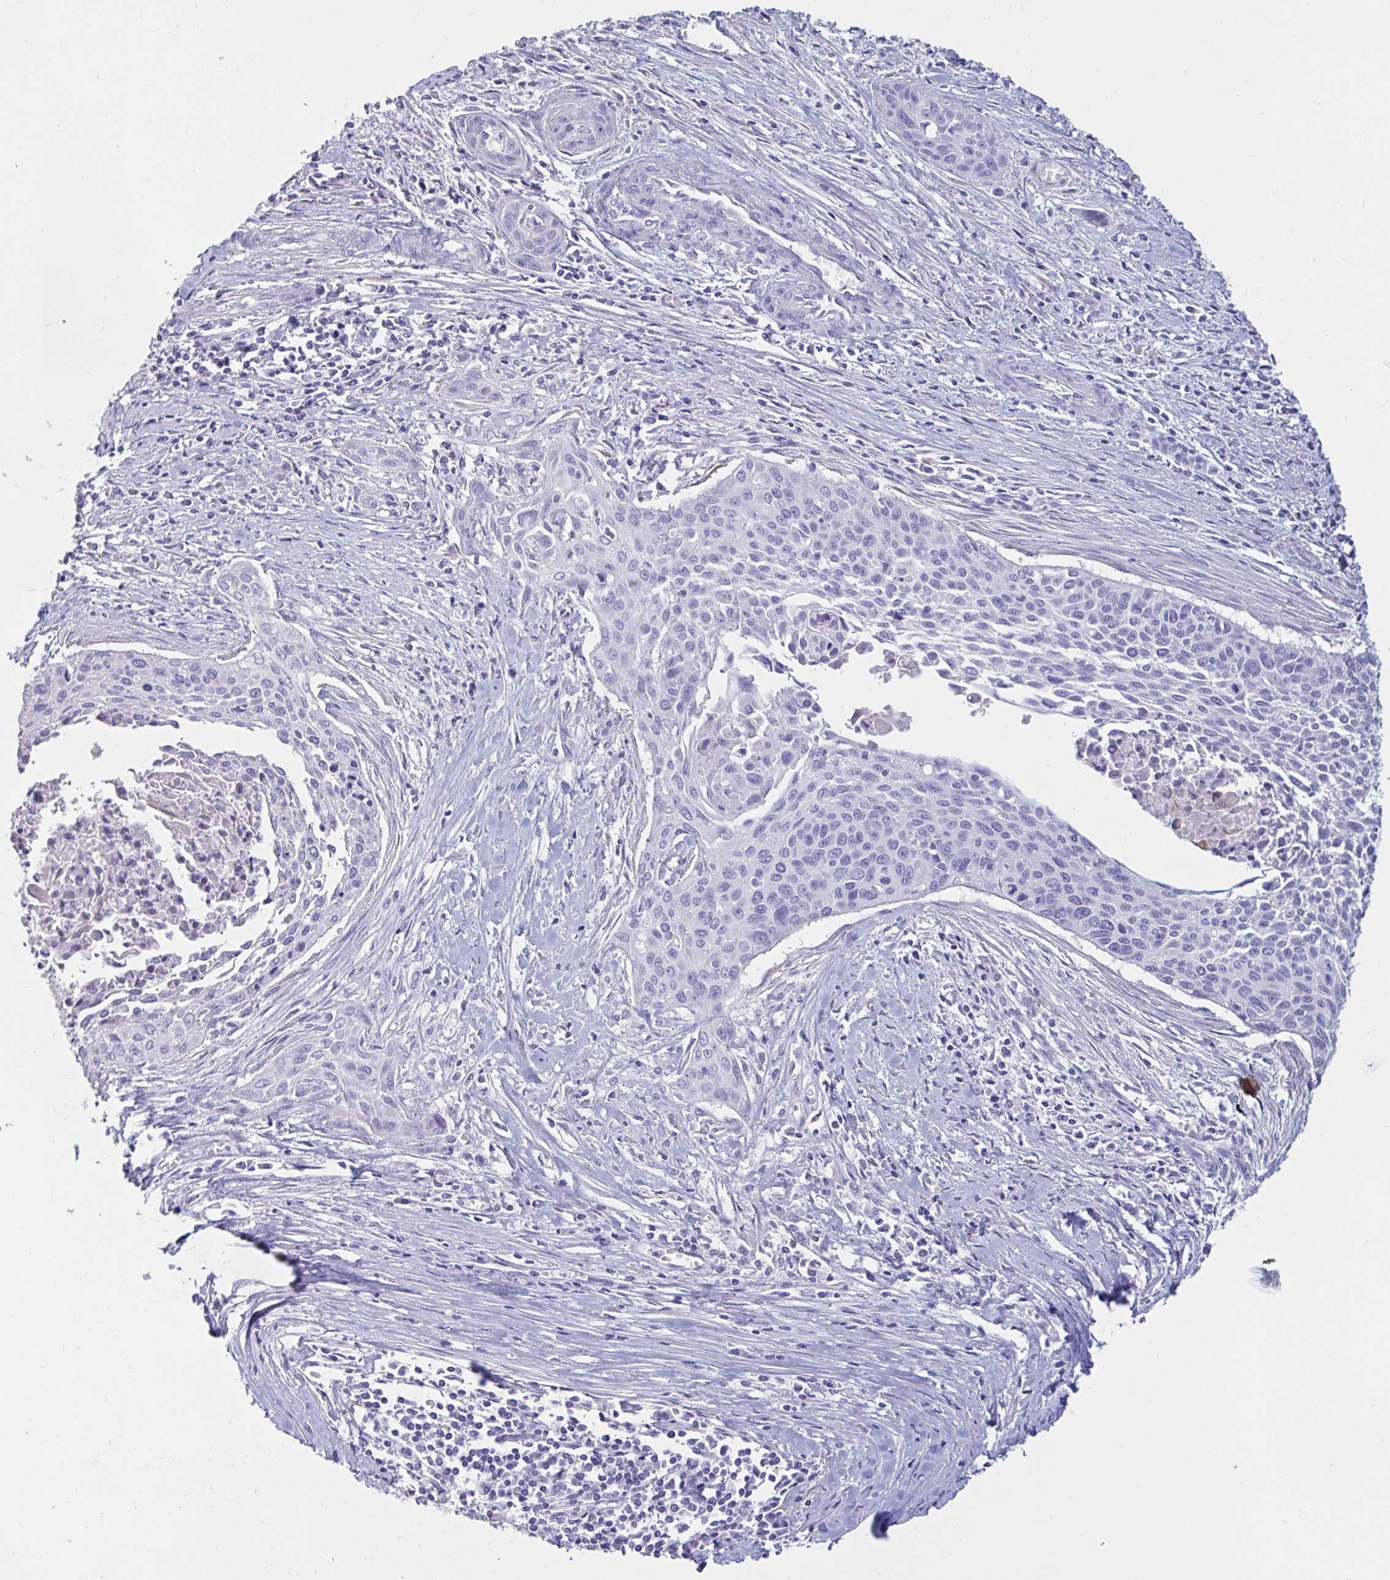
{"staining": {"intensity": "negative", "quantity": "none", "location": "none"}, "tissue": "cervical cancer", "cell_type": "Tumor cells", "image_type": "cancer", "snomed": [{"axis": "morphology", "description": "Squamous cell carcinoma, NOS"}, {"axis": "topography", "description": "Cervix"}], "caption": "High magnification brightfield microscopy of cervical cancer (squamous cell carcinoma) stained with DAB (3,3'-diaminobenzidine) (brown) and counterstained with hematoxylin (blue): tumor cells show no significant staining.", "gene": "TNNC1", "patient": {"sex": "female", "age": 55}}